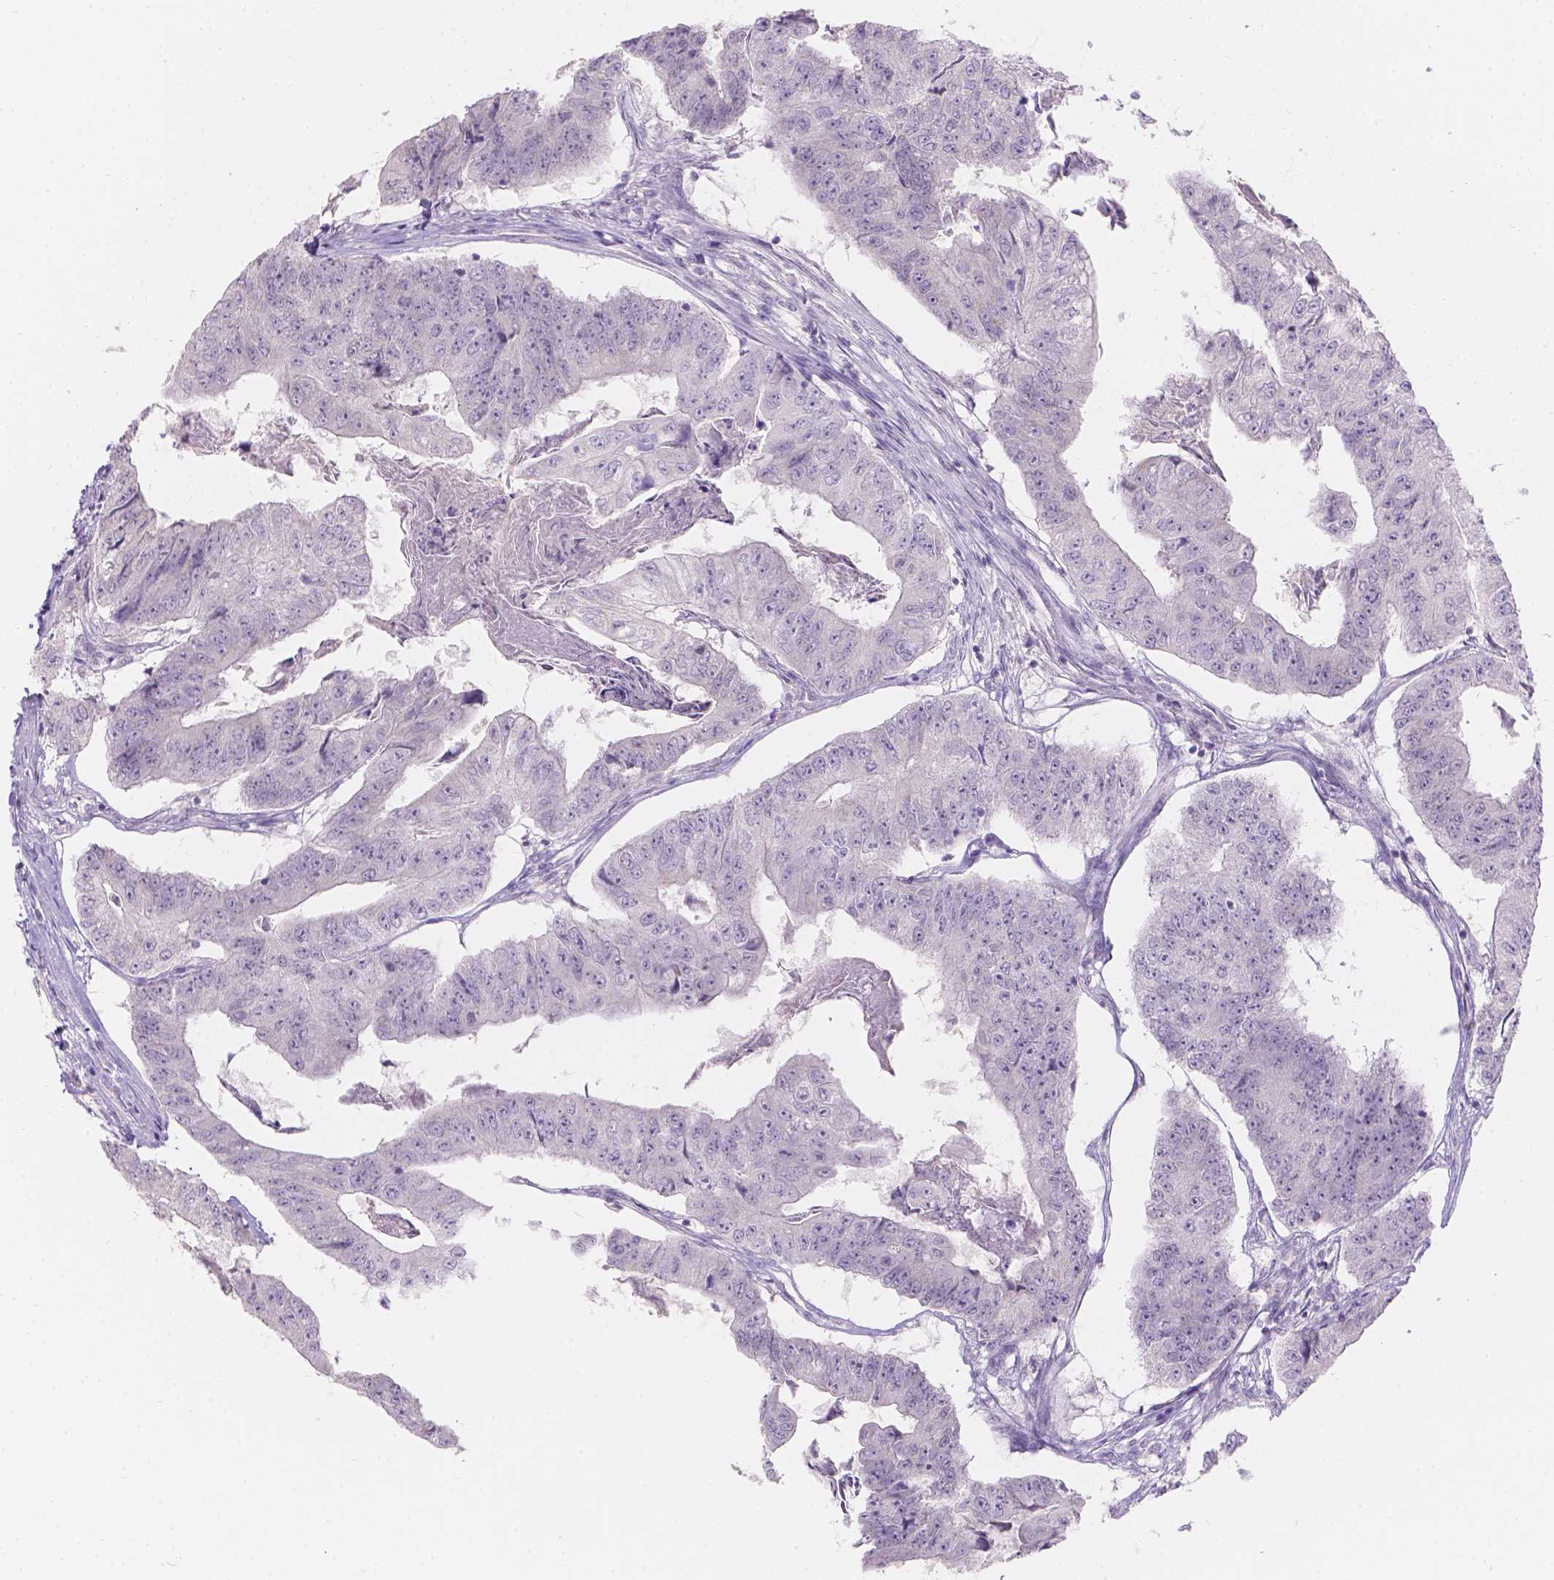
{"staining": {"intensity": "negative", "quantity": "none", "location": "none"}, "tissue": "colorectal cancer", "cell_type": "Tumor cells", "image_type": "cancer", "snomed": [{"axis": "morphology", "description": "Adenocarcinoma, NOS"}, {"axis": "topography", "description": "Colon"}], "caption": "IHC of colorectal cancer displays no positivity in tumor cells. (Stains: DAB IHC with hematoxylin counter stain, Microscopy: brightfield microscopy at high magnification).", "gene": "HTN3", "patient": {"sex": "female", "age": 67}}